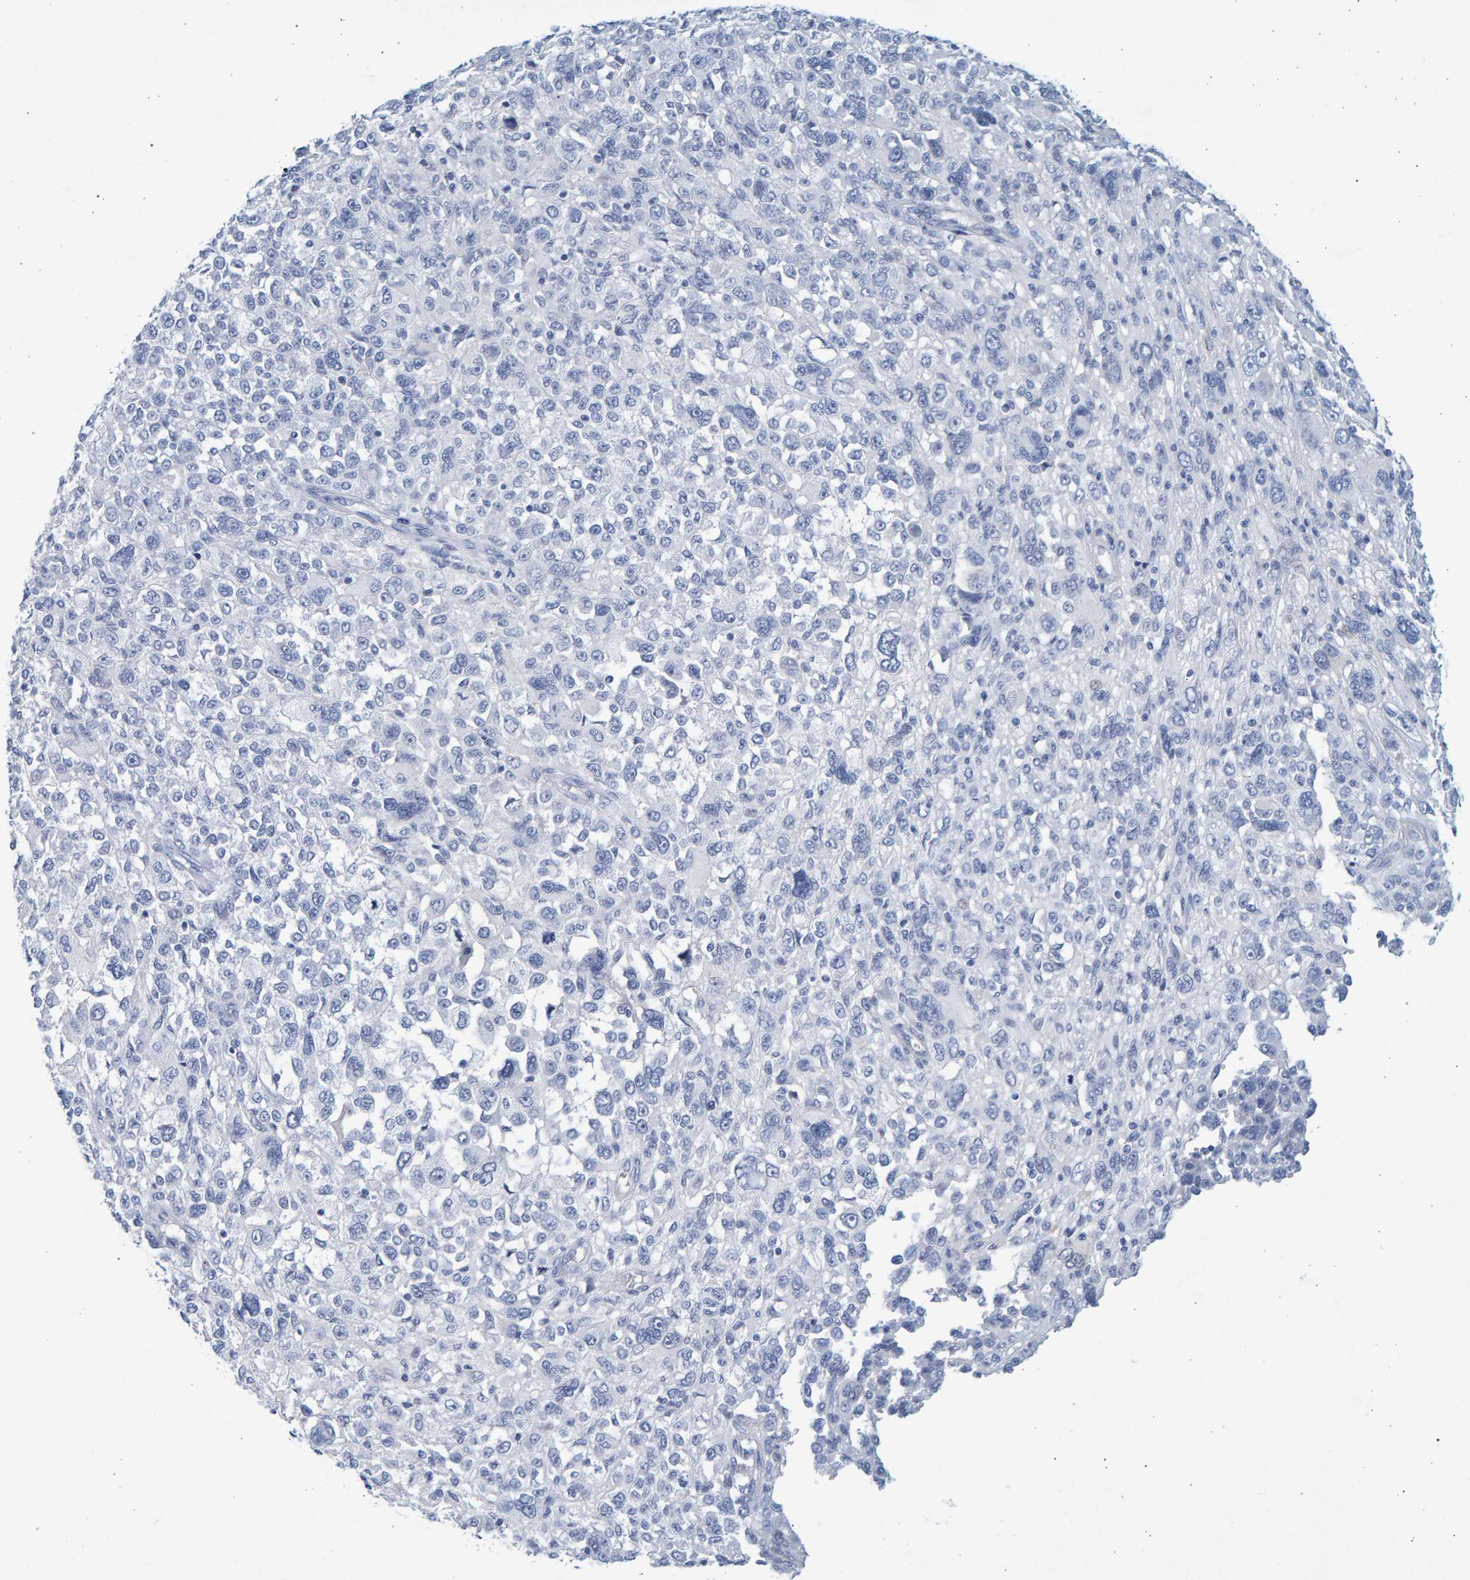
{"staining": {"intensity": "negative", "quantity": "none", "location": "none"}, "tissue": "melanoma", "cell_type": "Tumor cells", "image_type": "cancer", "snomed": [{"axis": "morphology", "description": "Malignant melanoma, NOS"}, {"axis": "topography", "description": "Skin"}], "caption": "Melanoma was stained to show a protein in brown. There is no significant positivity in tumor cells. (Immunohistochemistry (ihc), brightfield microscopy, high magnification).", "gene": "SLC34A3", "patient": {"sex": "female", "age": 55}}